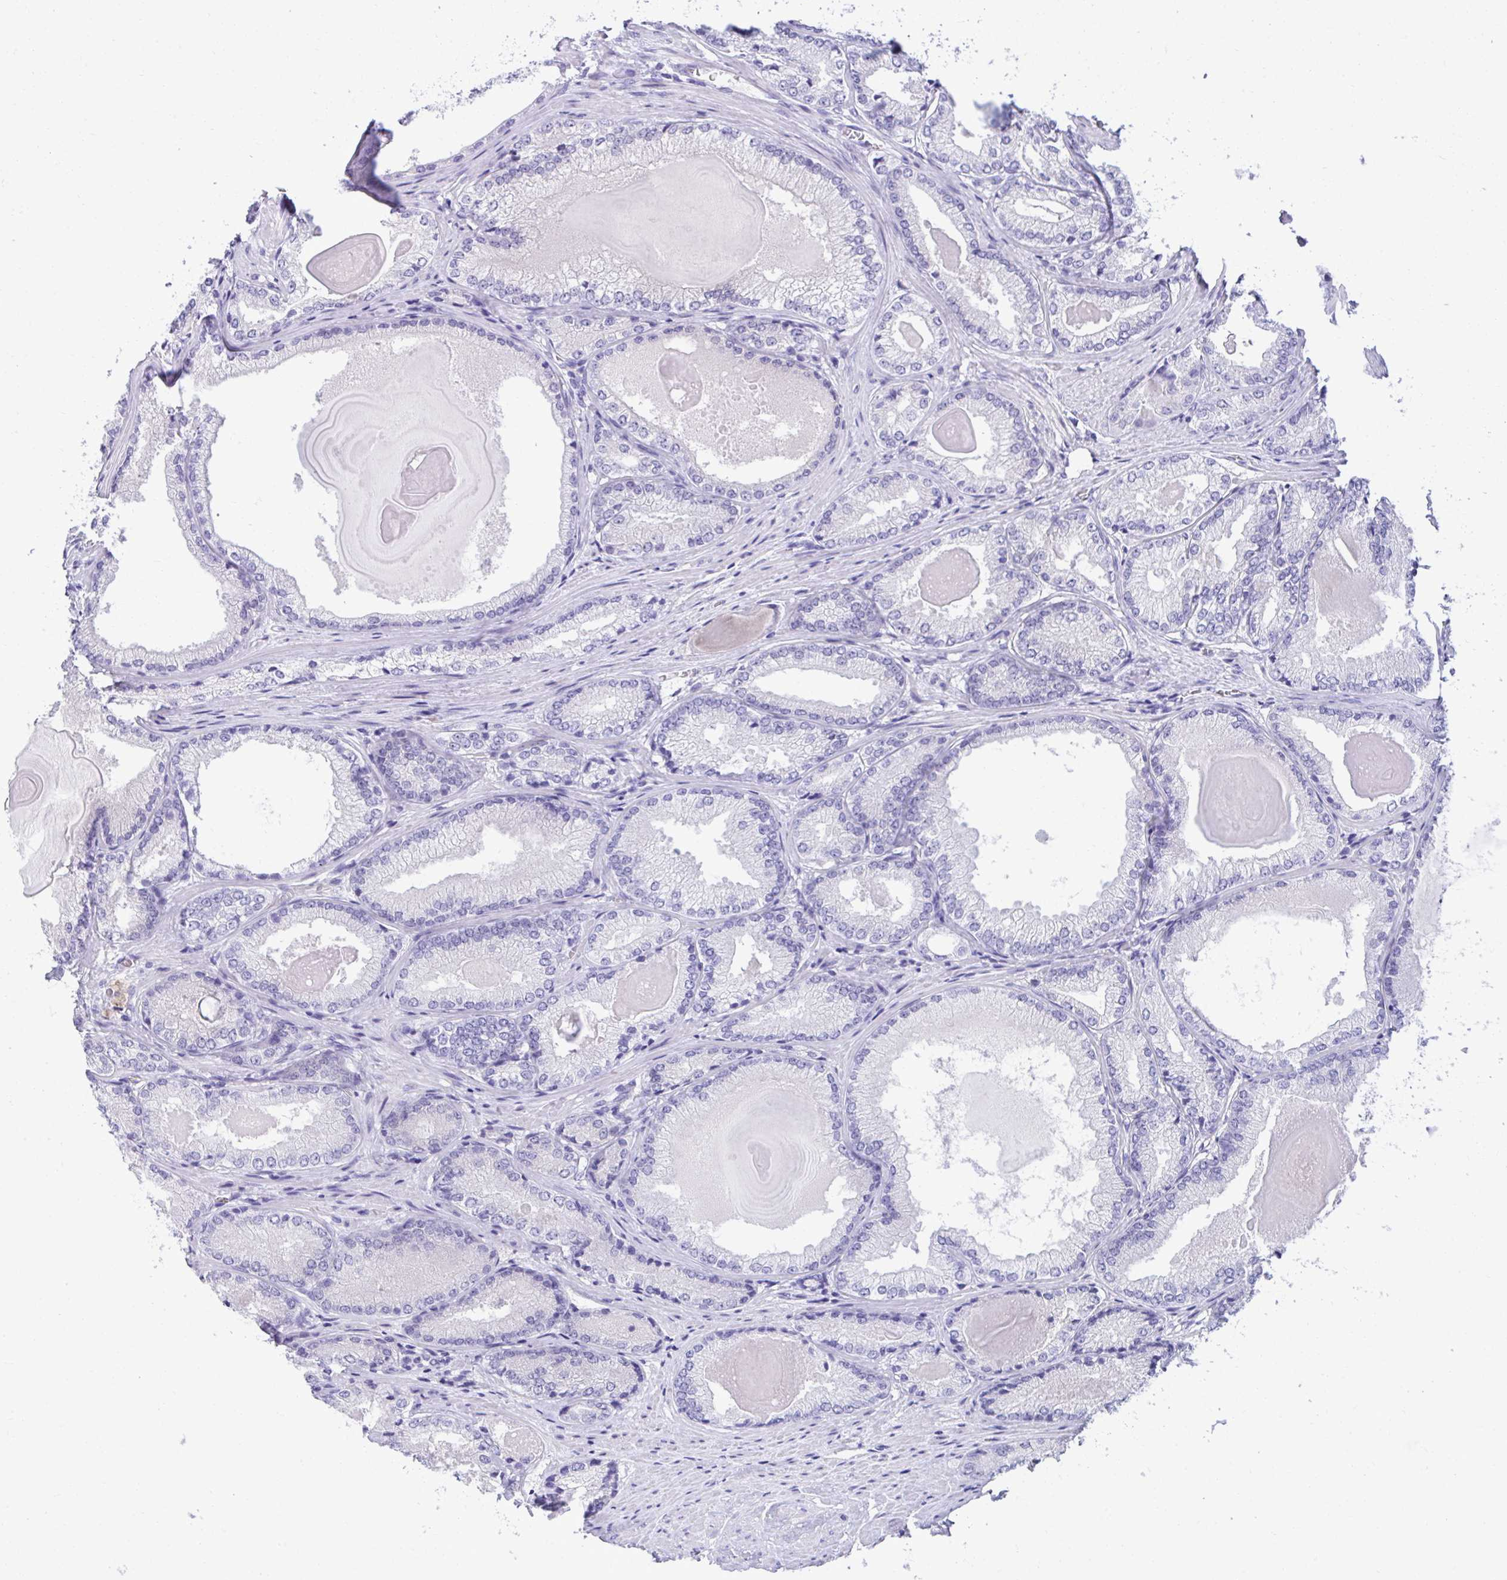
{"staining": {"intensity": "negative", "quantity": "none", "location": "none"}, "tissue": "prostate cancer", "cell_type": "Tumor cells", "image_type": "cancer", "snomed": [{"axis": "morphology", "description": "Adenocarcinoma, NOS"}, {"axis": "morphology", "description": "Adenocarcinoma, Low grade"}, {"axis": "topography", "description": "Prostate"}], "caption": "Image shows no protein positivity in tumor cells of prostate cancer (adenocarcinoma) tissue.", "gene": "PGM2L1", "patient": {"sex": "male", "age": 68}}